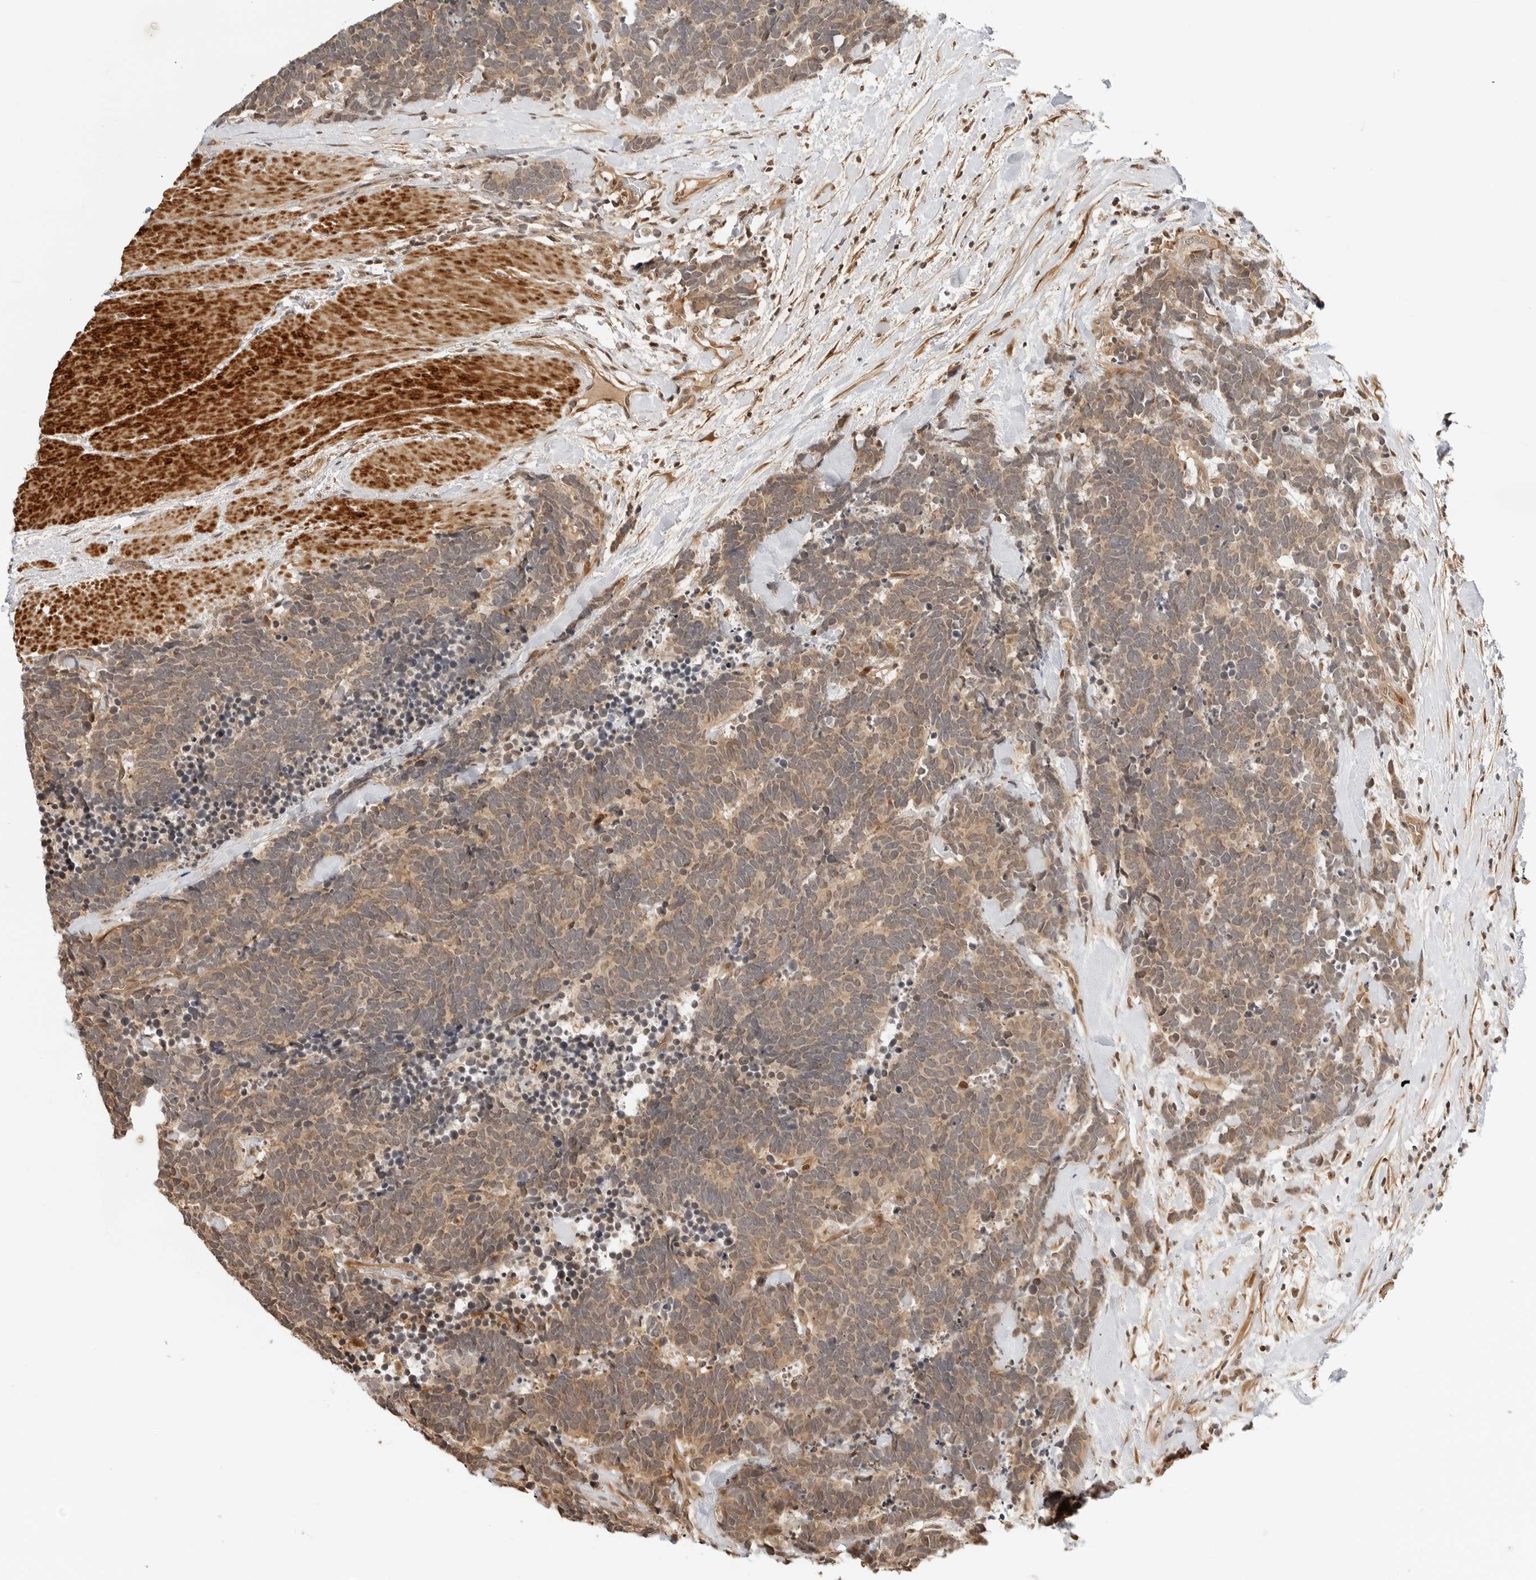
{"staining": {"intensity": "weak", "quantity": ">75%", "location": "cytoplasmic/membranous"}, "tissue": "carcinoid", "cell_type": "Tumor cells", "image_type": "cancer", "snomed": [{"axis": "morphology", "description": "Carcinoma, NOS"}, {"axis": "morphology", "description": "Carcinoid, malignant, NOS"}, {"axis": "topography", "description": "Urinary bladder"}], "caption": "Approximately >75% of tumor cells in carcinoid demonstrate weak cytoplasmic/membranous protein positivity as visualized by brown immunohistochemical staining.", "gene": "GEM", "patient": {"sex": "male", "age": 57}}